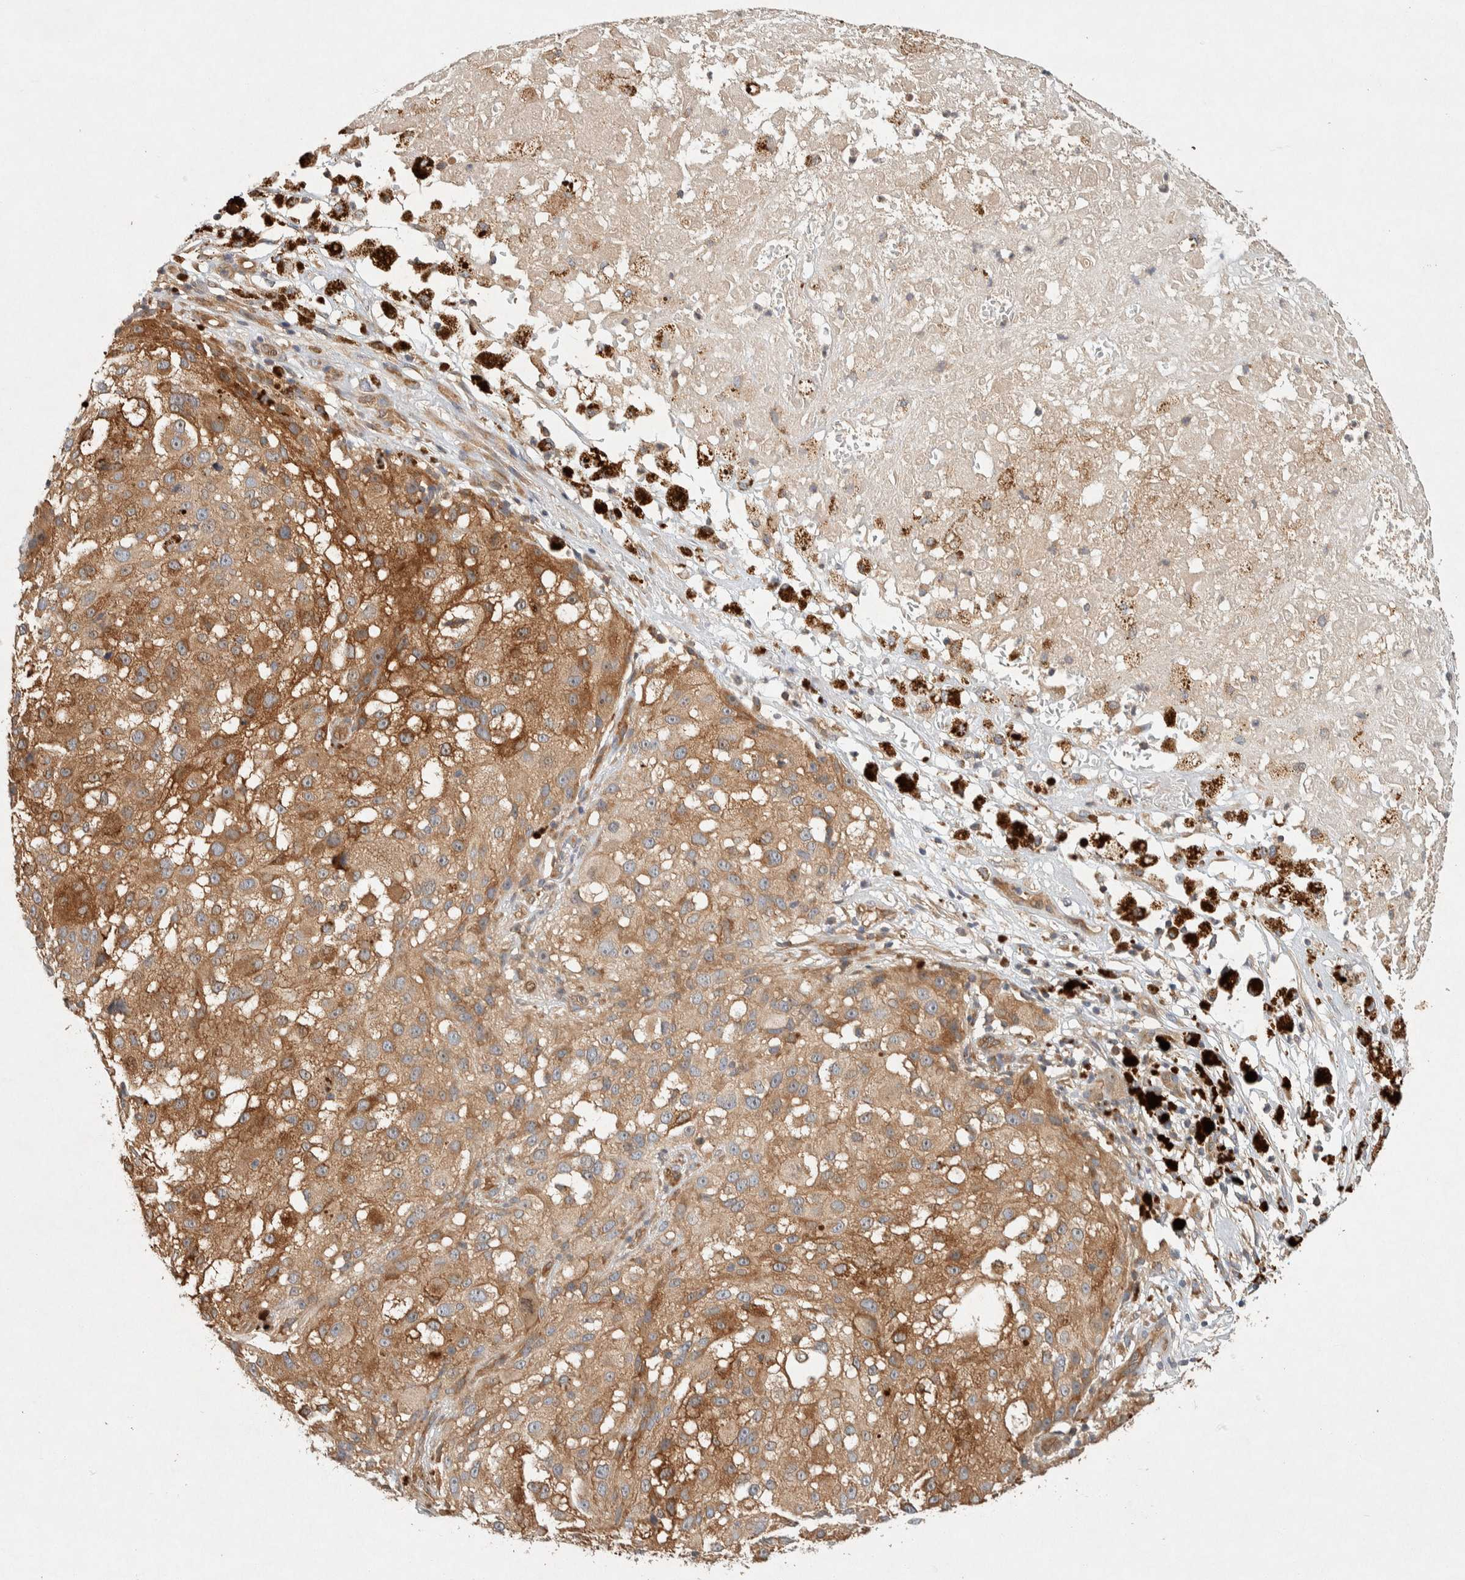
{"staining": {"intensity": "moderate", "quantity": ">75%", "location": "cytoplasmic/membranous"}, "tissue": "melanoma", "cell_type": "Tumor cells", "image_type": "cancer", "snomed": [{"axis": "morphology", "description": "Necrosis, NOS"}, {"axis": "morphology", "description": "Malignant melanoma, NOS"}, {"axis": "topography", "description": "Skin"}], "caption": "IHC of human melanoma shows medium levels of moderate cytoplasmic/membranous expression in about >75% of tumor cells.", "gene": "PXK", "patient": {"sex": "female", "age": 87}}